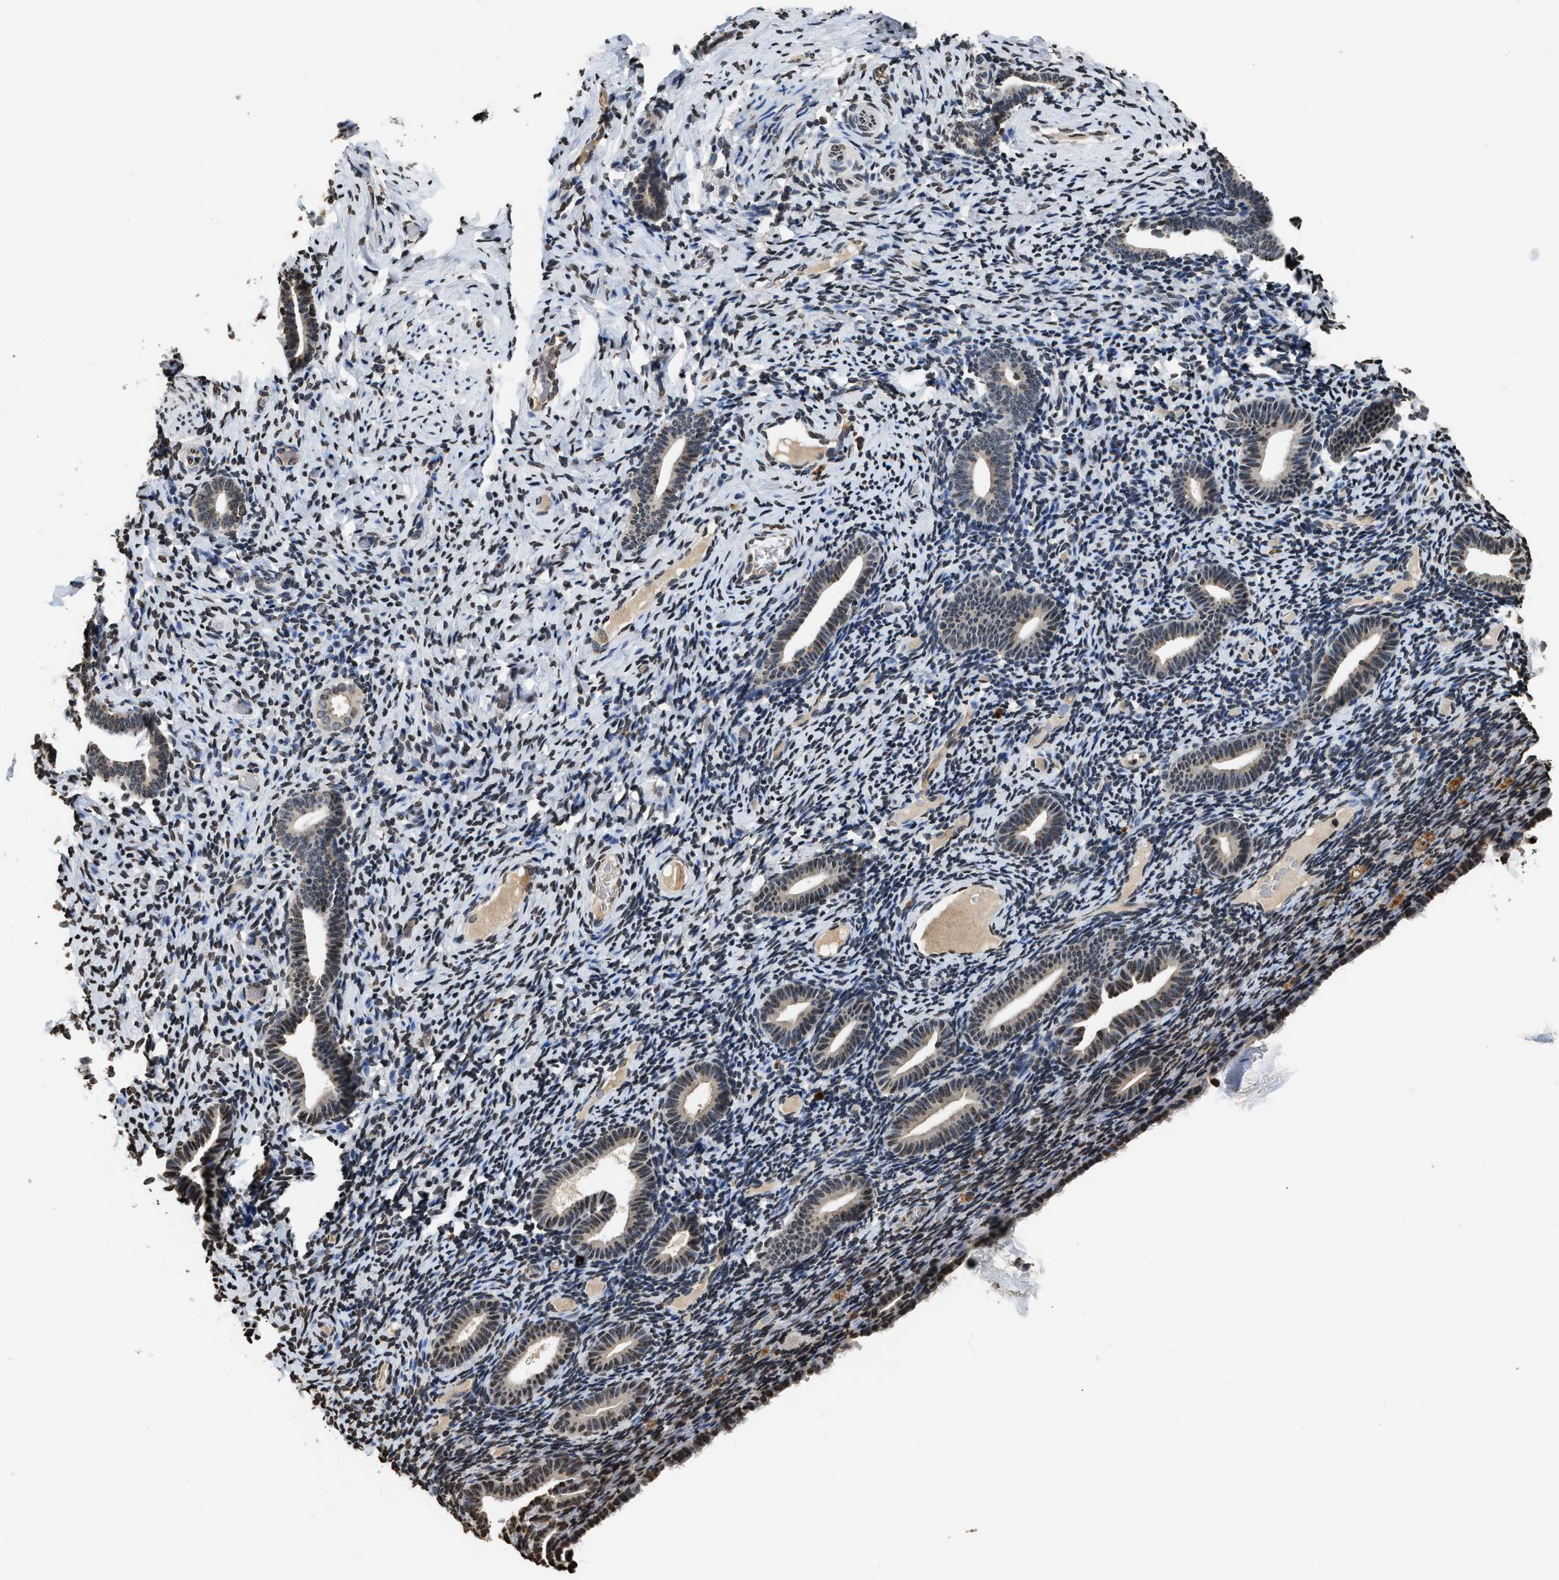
{"staining": {"intensity": "weak", "quantity": "<25%", "location": "nuclear"}, "tissue": "endometrium", "cell_type": "Cells in endometrial stroma", "image_type": "normal", "snomed": [{"axis": "morphology", "description": "Normal tissue, NOS"}, {"axis": "topography", "description": "Endometrium"}], "caption": "This histopathology image is of normal endometrium stained with IHC to label a protein in brown with the nuclei are counter-stained blue. There is no staining in cells in endometrial stroma.", "gene": "DNASE1L3", "patient": {"sex": "female", "age": 51}}